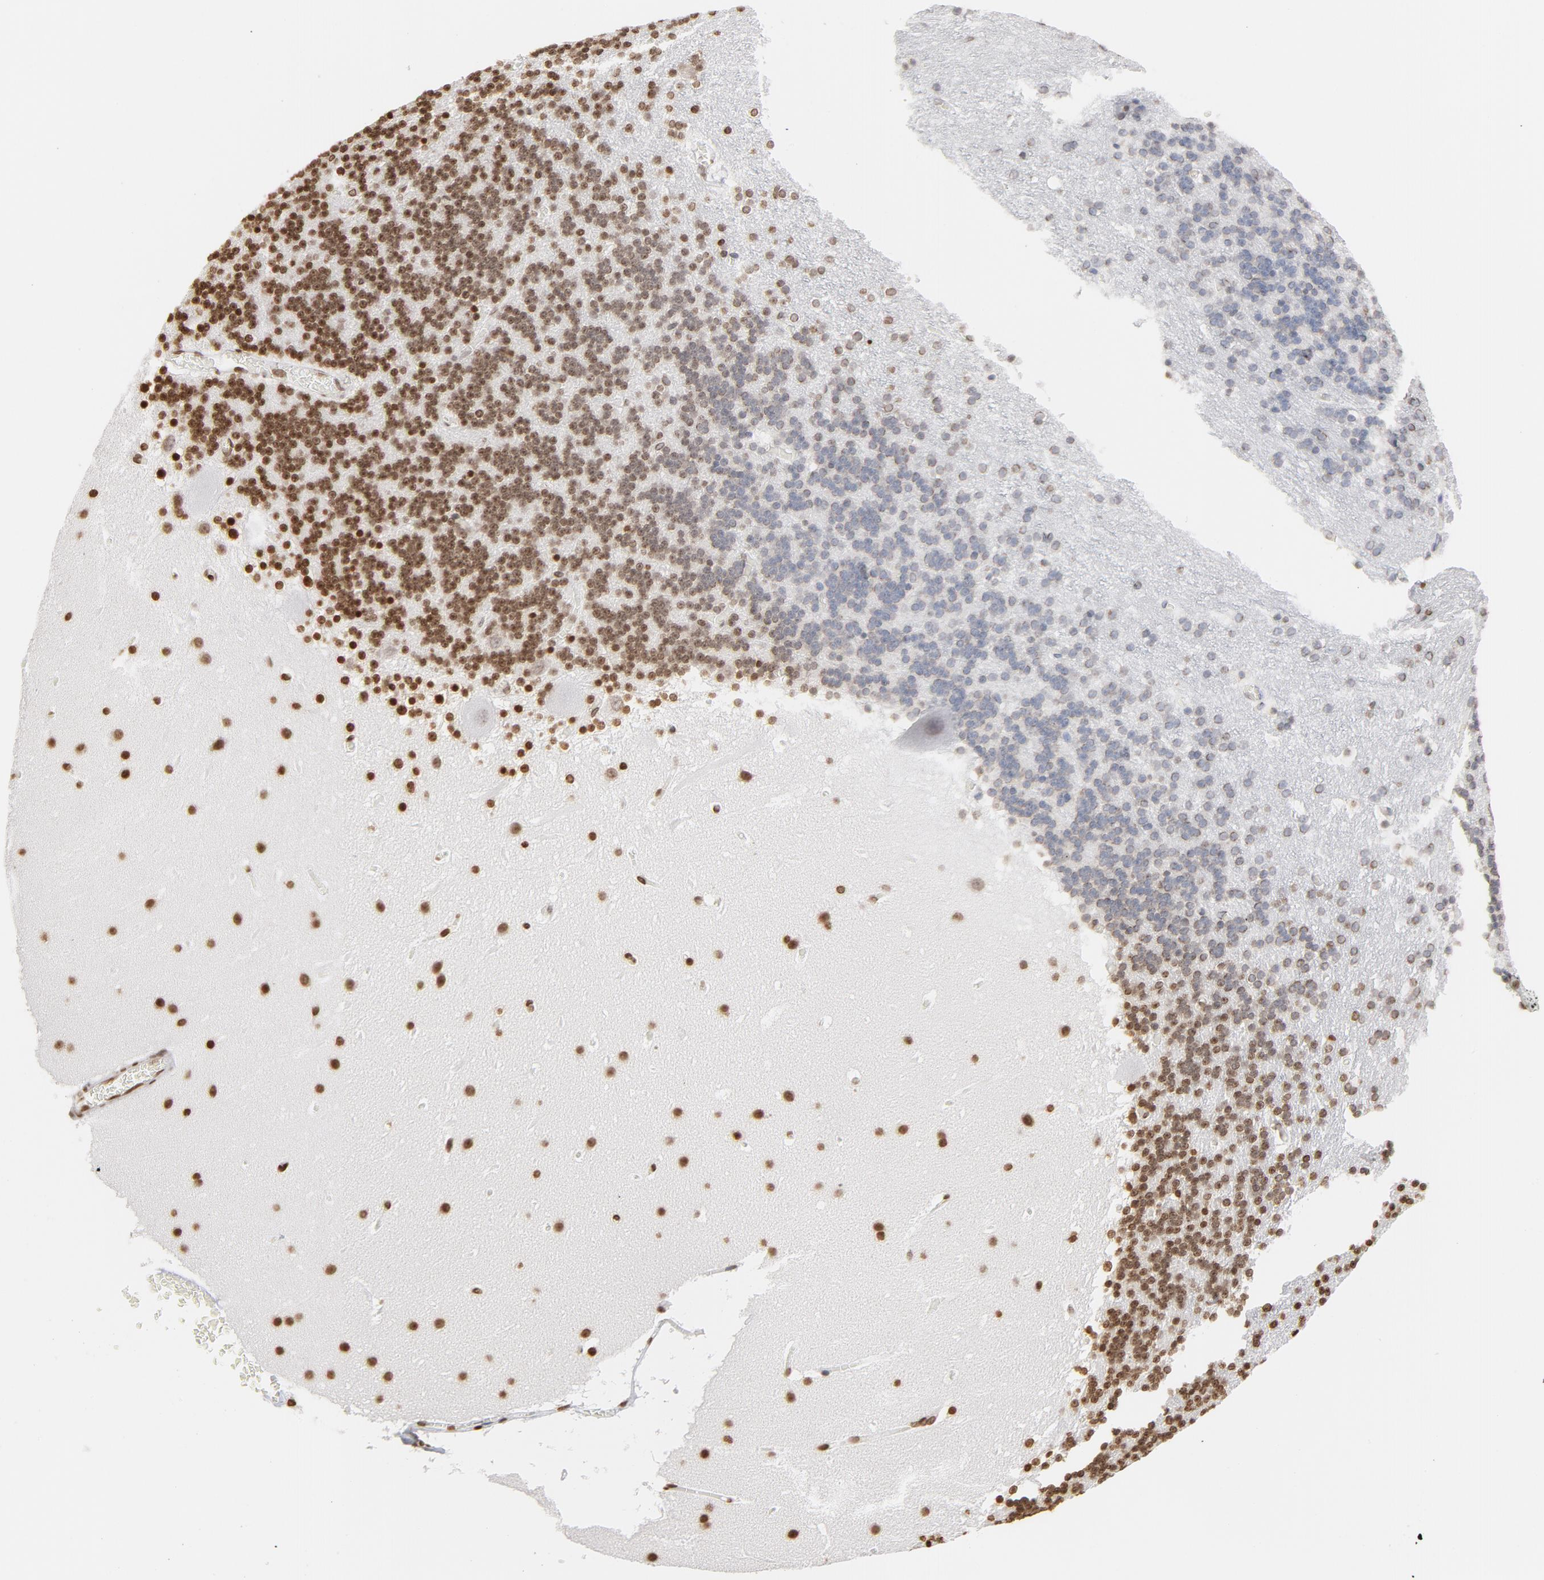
{"staining": {"intensity": "strong", "quantity": ">75%", "location": "nuclear"}, "tissue": "cerebellum", "cell_type": "Cells in granular layer", "image_type": "normal", "snomed": [{"axis": "morphology", "description": "Normal tissue, NOS"}, {"axis": "topography", "description": "Cerebellum"}], "caption": "Cerebellum stained with immunohistochemistry (IHC) shows strong nuclear positivity in about >75% of cells in granular layer.", "gene": "H2AC12", "patient": {"sex": "male", "age": 45}}